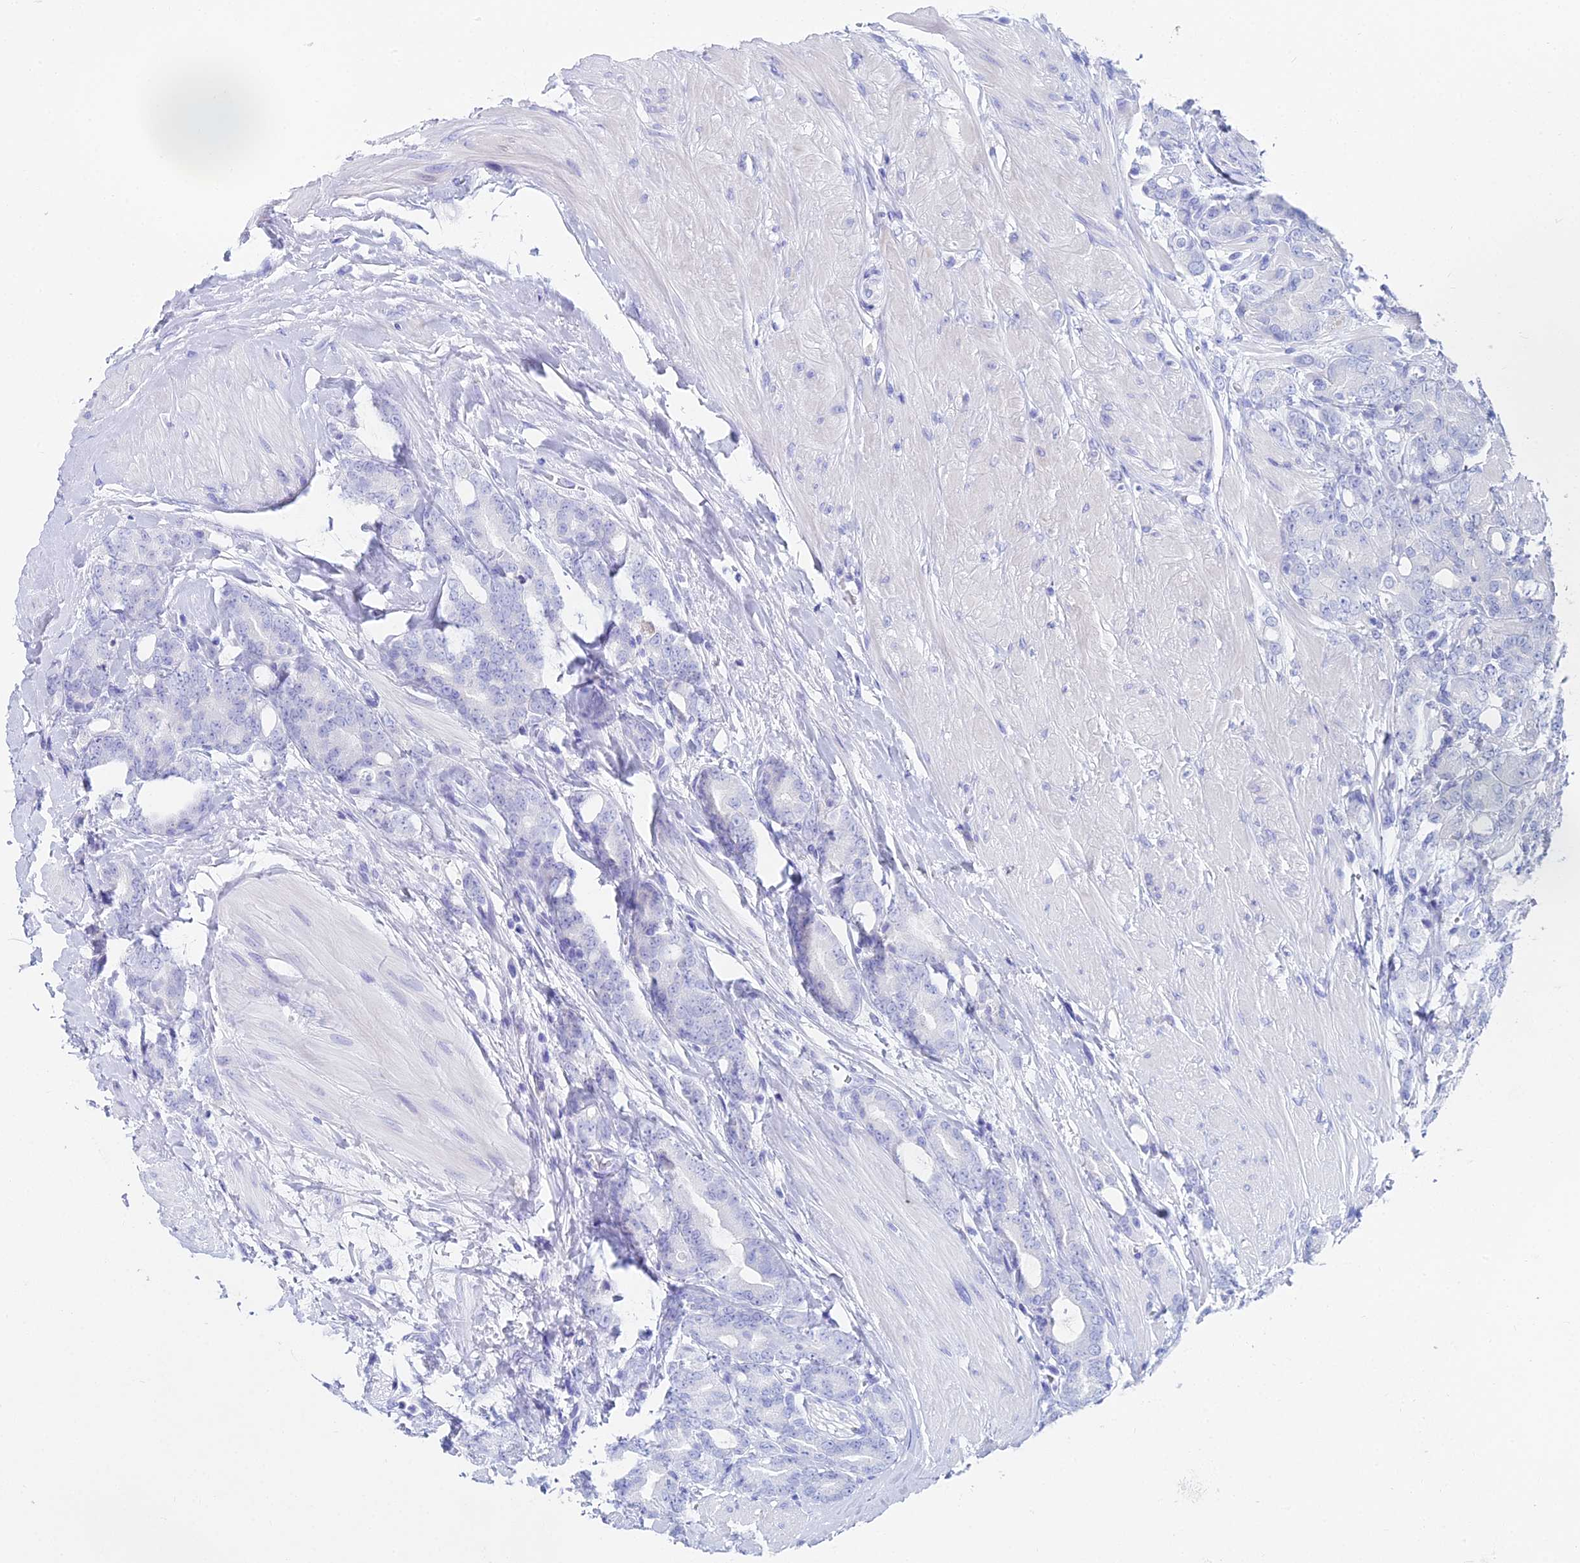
{"staining": {"intensity": "negative", "quantity": "none", "location": "none"}, "tissue": "prostate cancer", "cell_type": "Tumor cells", "image_type": "cancer", "snomed": [{"axis": "morphology", "description": "Adenocarcinoma, High grade"}, {"axis": "topography", "description": "Prostate"}], "caption": "Photomicrograph shows no significant protein positivity in tumor cells of adenocarcinoma (high-grade) (prostate).", "gene": "HSPA1L", "patient": {"sex": "male", "age": 62}}